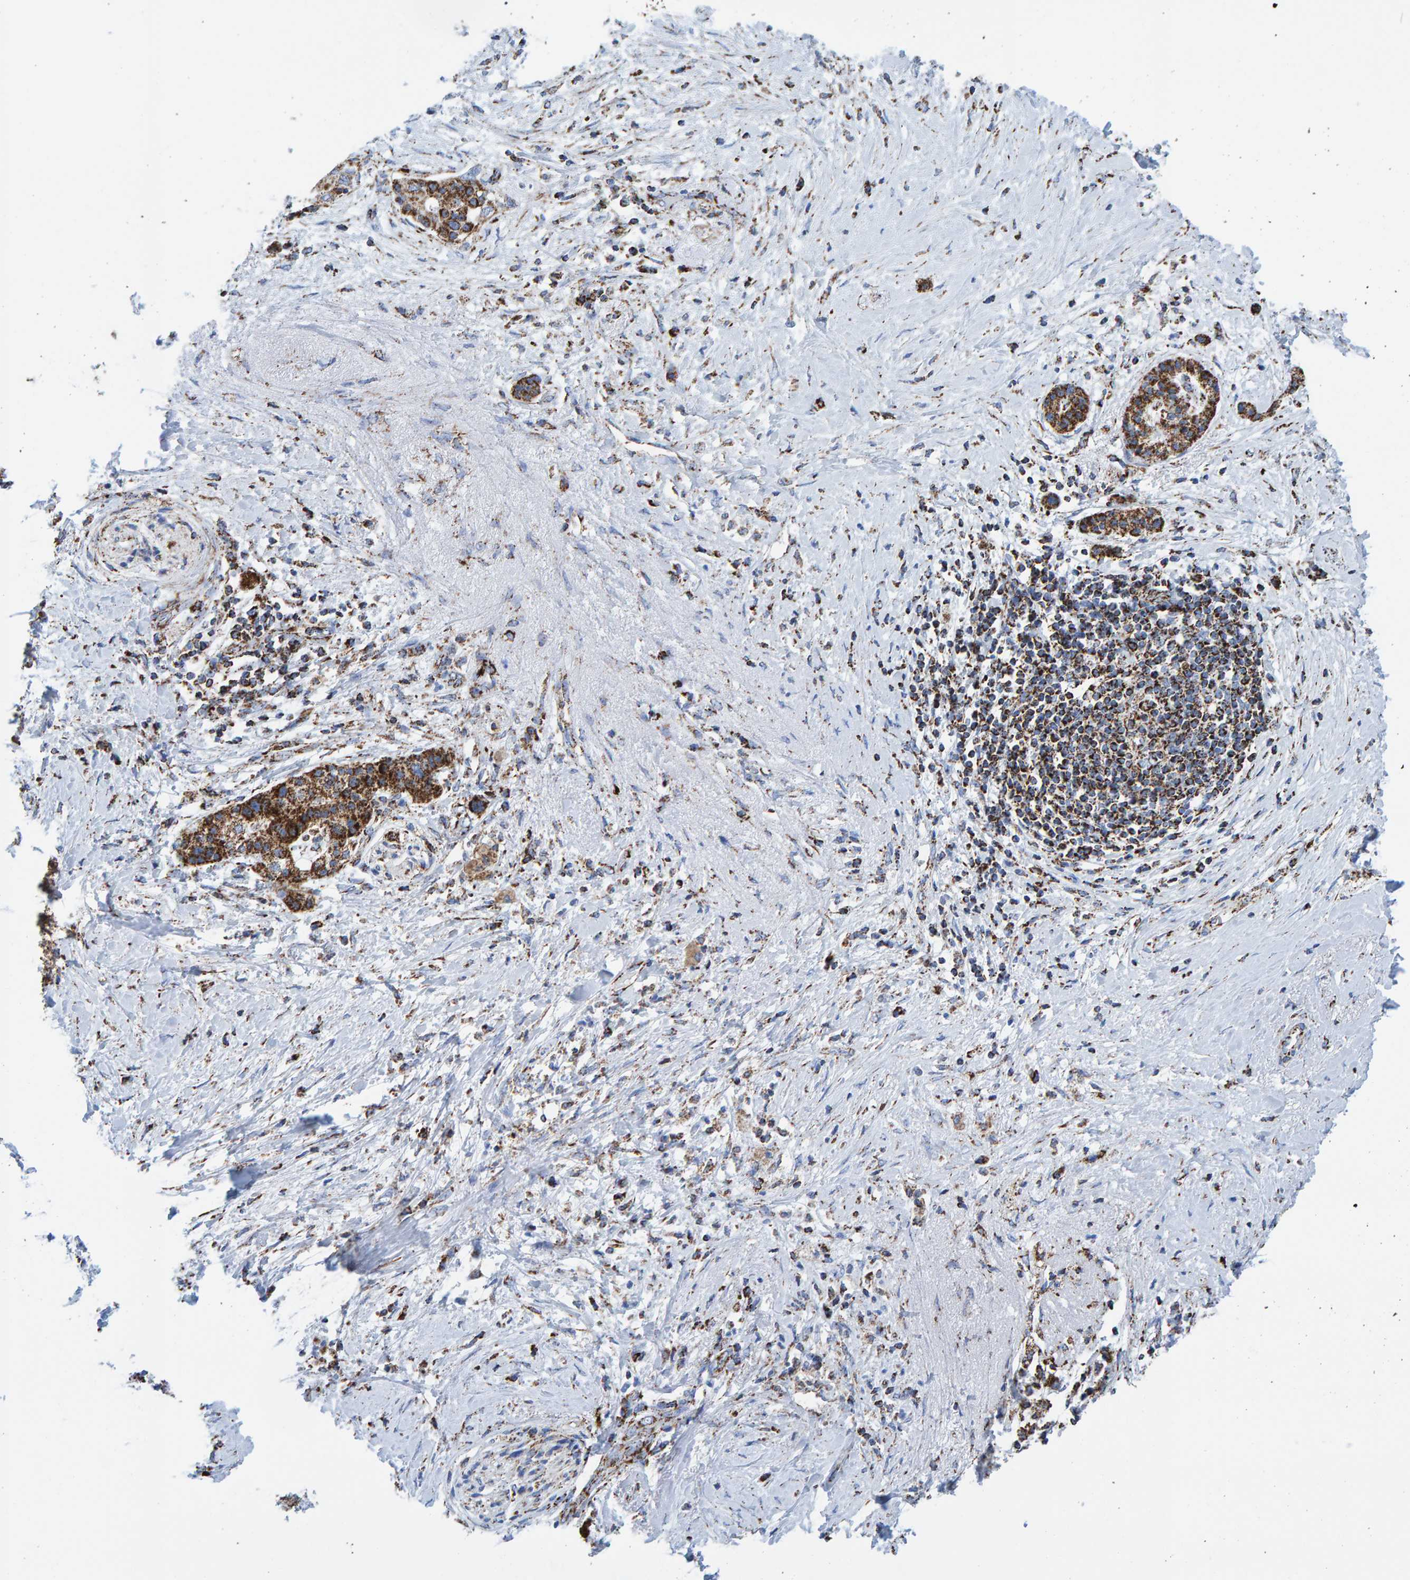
{"staining": {"intensity": "strong", "quantity": ">75%", "location": "cytoplasmic/membranous"}, "tissue": "pancreatic cancer", "cell_type": "Tumor cells", "image_type": "cancer", "snomed": [{"axis": "morphology", "description": "Normal tissue, NOS"}, {"axis": "morphology", "description": "Adenocarcinoma, NOS"}, {"axis": "topography", "description": "Pancreas"}, {"axis": "topography", "description": "Duodenum"}], "caption": "IHC micrograph of neoplastic tissue: human pancreatic cancer (adenocarcinoma) stained using immunohistochemistry (IHC) exhibits high levels of strong protein expression localized specifically in the cytoplasmic/membranous of tumor cells, appearing as a cytoplasmic/membranous brown color.", "gene": "ENSG00000262660", "patient": {"sex": "female", "age": 60}}